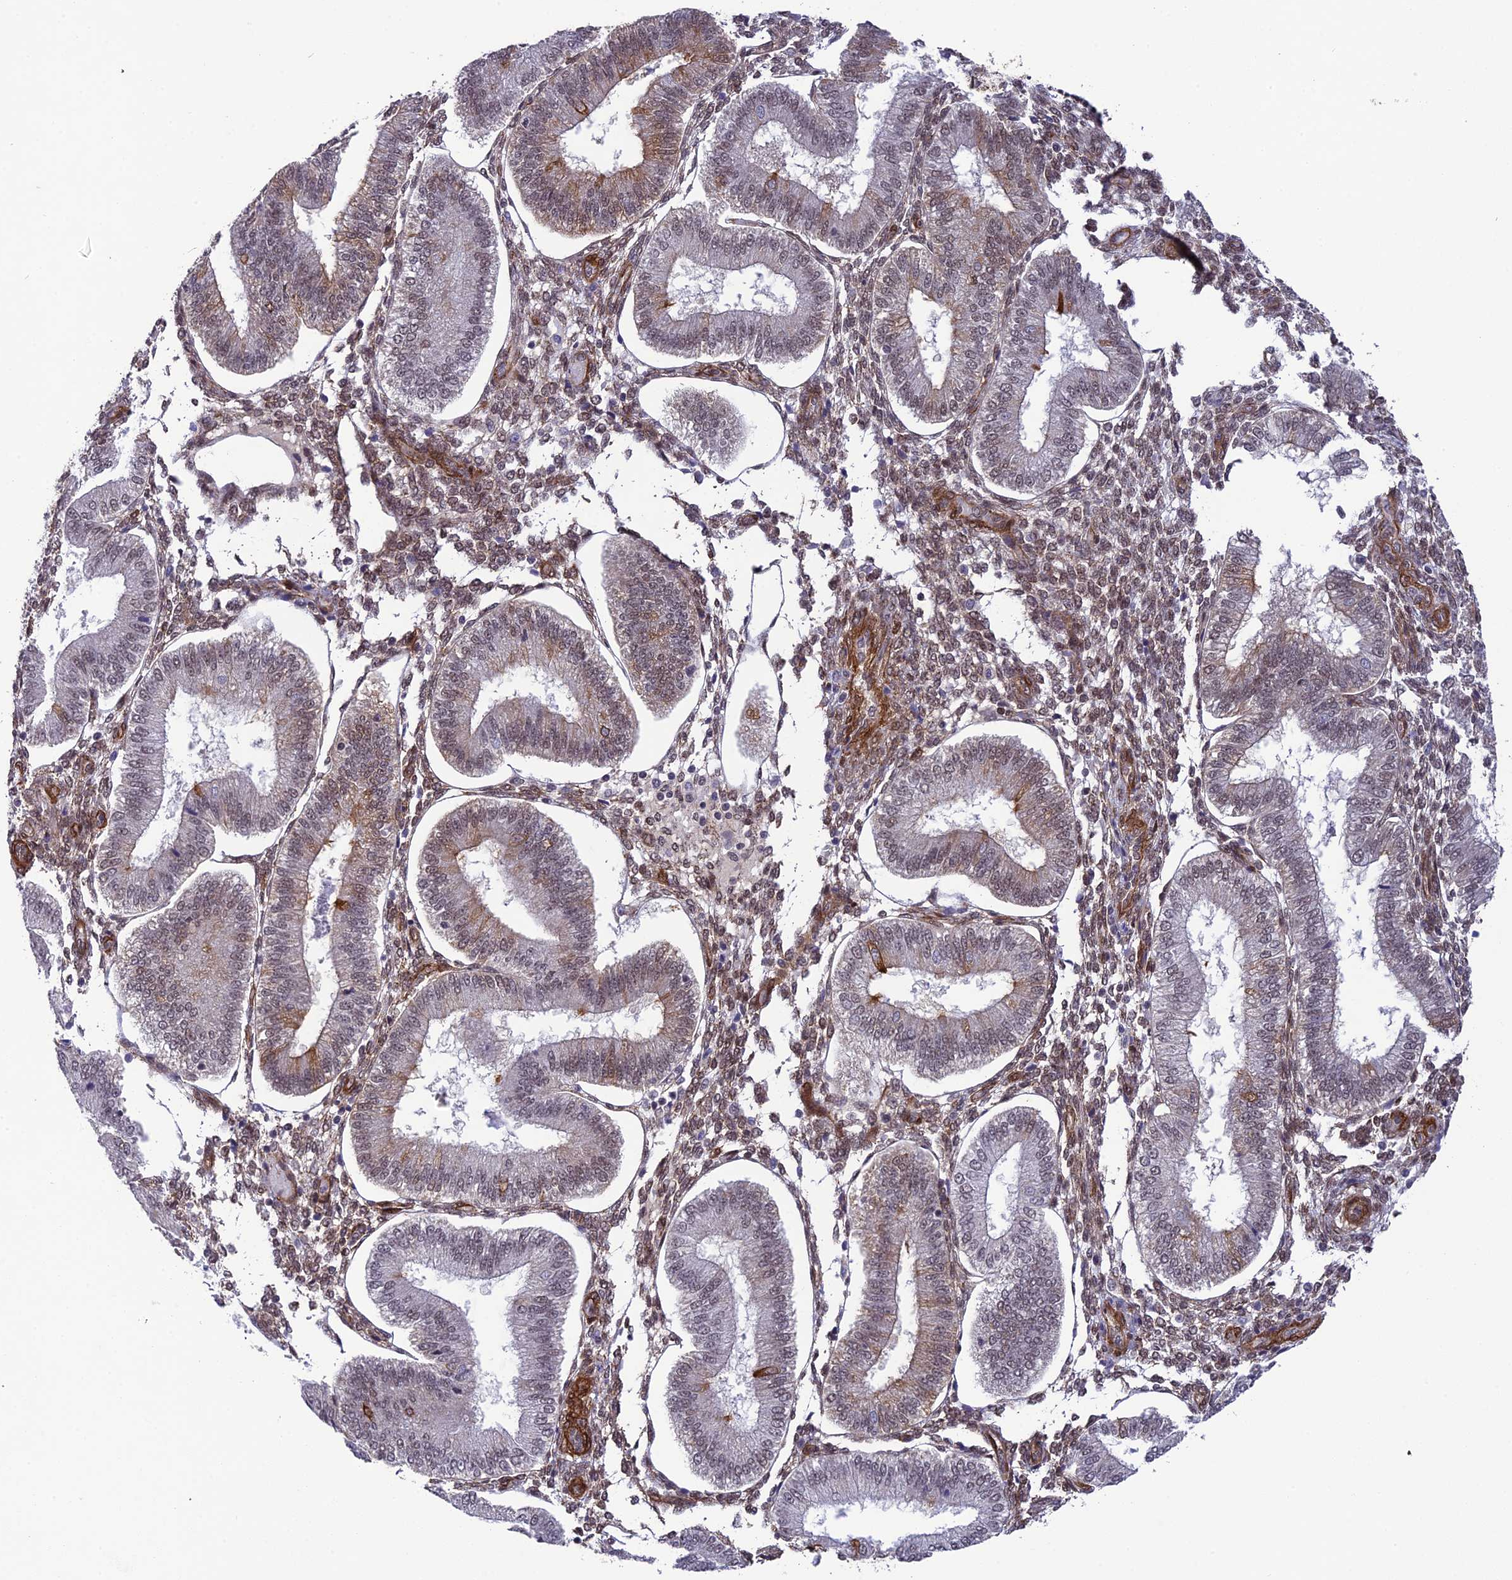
{"staining": {"intensity": "moderate", "quantity": "25%-75%", "location": "cytoplasmic/membranous,nuclear"}, "tissue": "endometrium", "cell_type": "Cells in endometrial stroma", "image_type": "normal", "snomed": [{"axis": "morphology", "description": "Normal tissue, NOS"}, {"axis": "topography", "description": "Endometrium"}], "caption": "IHC micrograph of benign endometrium stained for a protein (brown), which shows medium levels of moderate cytoplasmic/membranous,nuclear positivity in about 25%-75% of cells in endometrial stroma.", "gene": "TNS1", "patient": {"sex": "female", "age": 39}}